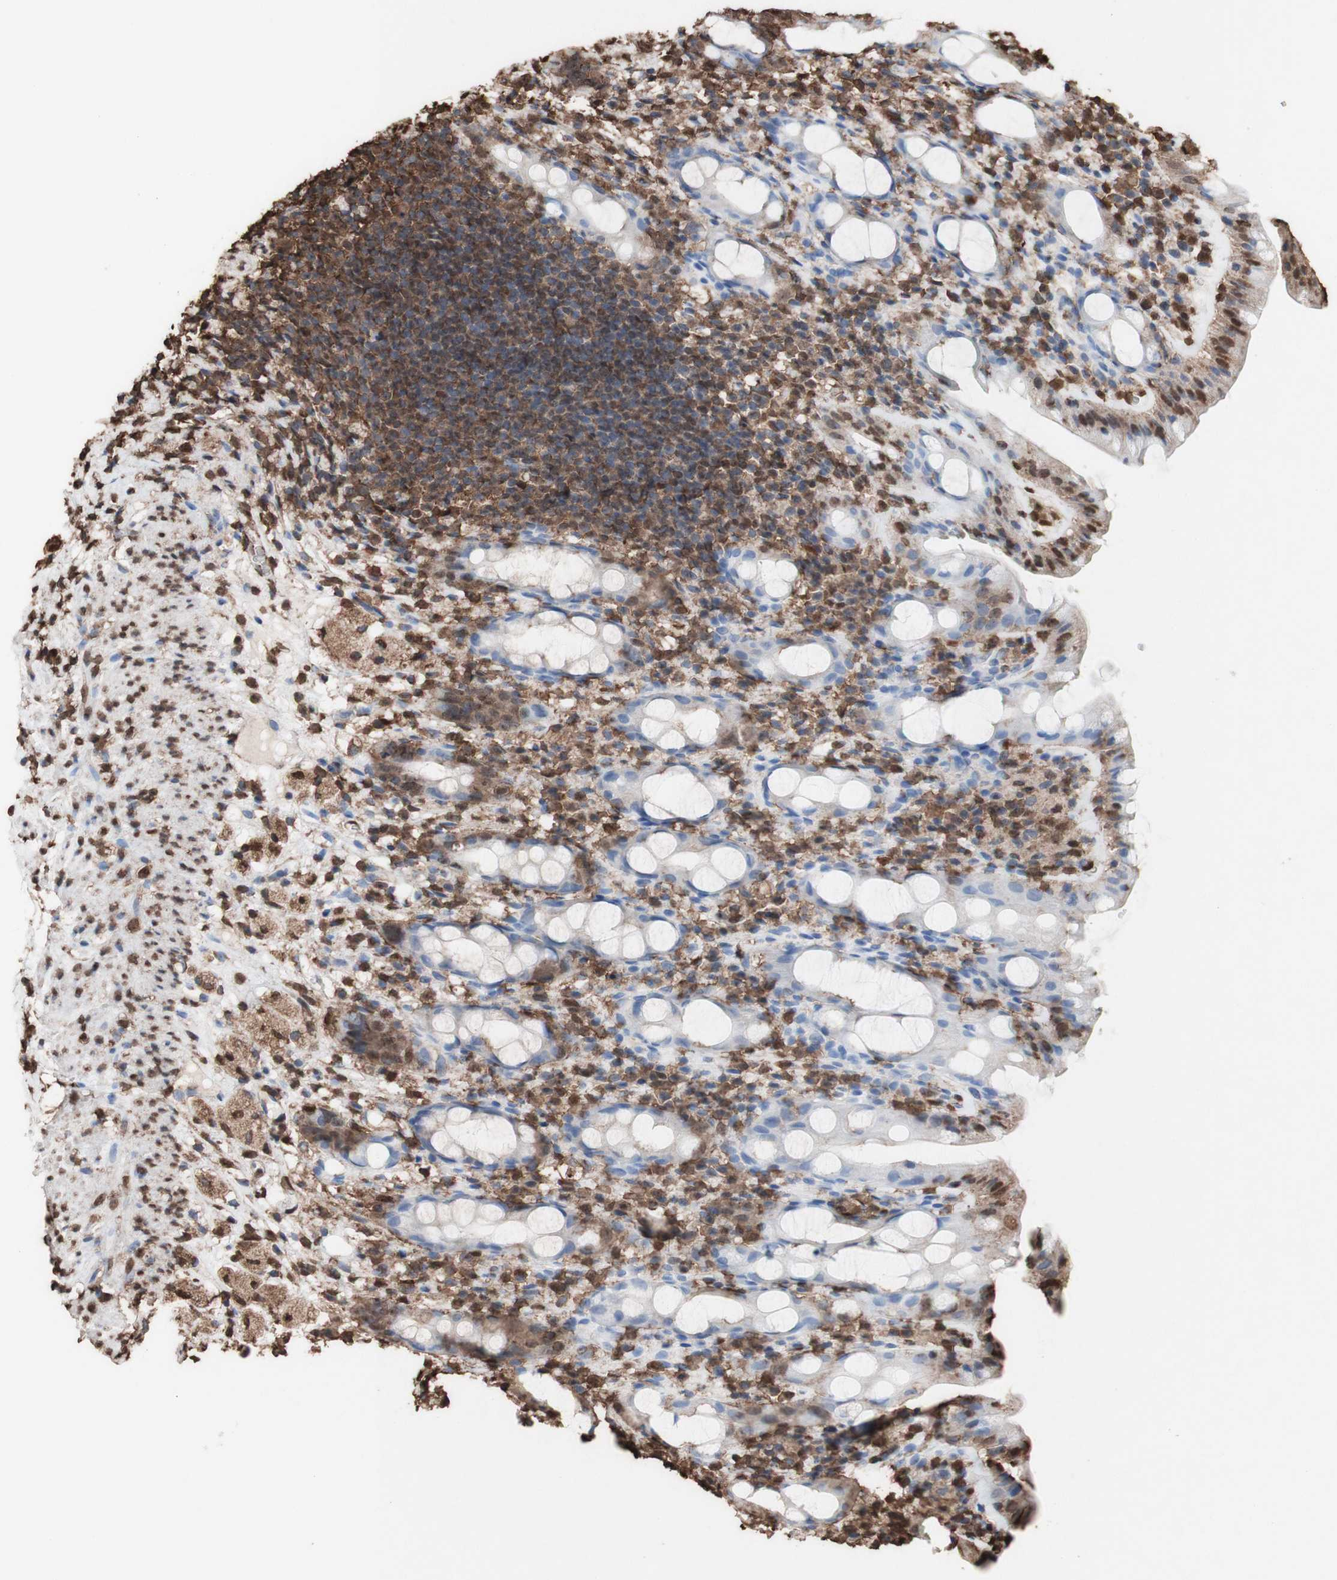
{"staining": {"intensity": "moderate", "quantity": "<25%", "location": "cytoplasmic/membranous,nuclear"}, "tissue": "rectum", "cell_type": "Glandular cells", "image_type": "normal", "snomed": [{"axis": "morphology", "description": "Normal tissue, NOS"}, {"axis": "topography", "description": "Rectum"}], "caption": "IHC of unremarkable human rectum exhibits low levels of moderate cytoplasmic/membranous,nuclear expression in approximately <25% of glandular cells.", "gene": "PIDD1", "patient": {"sex": "male", "age": 44}}